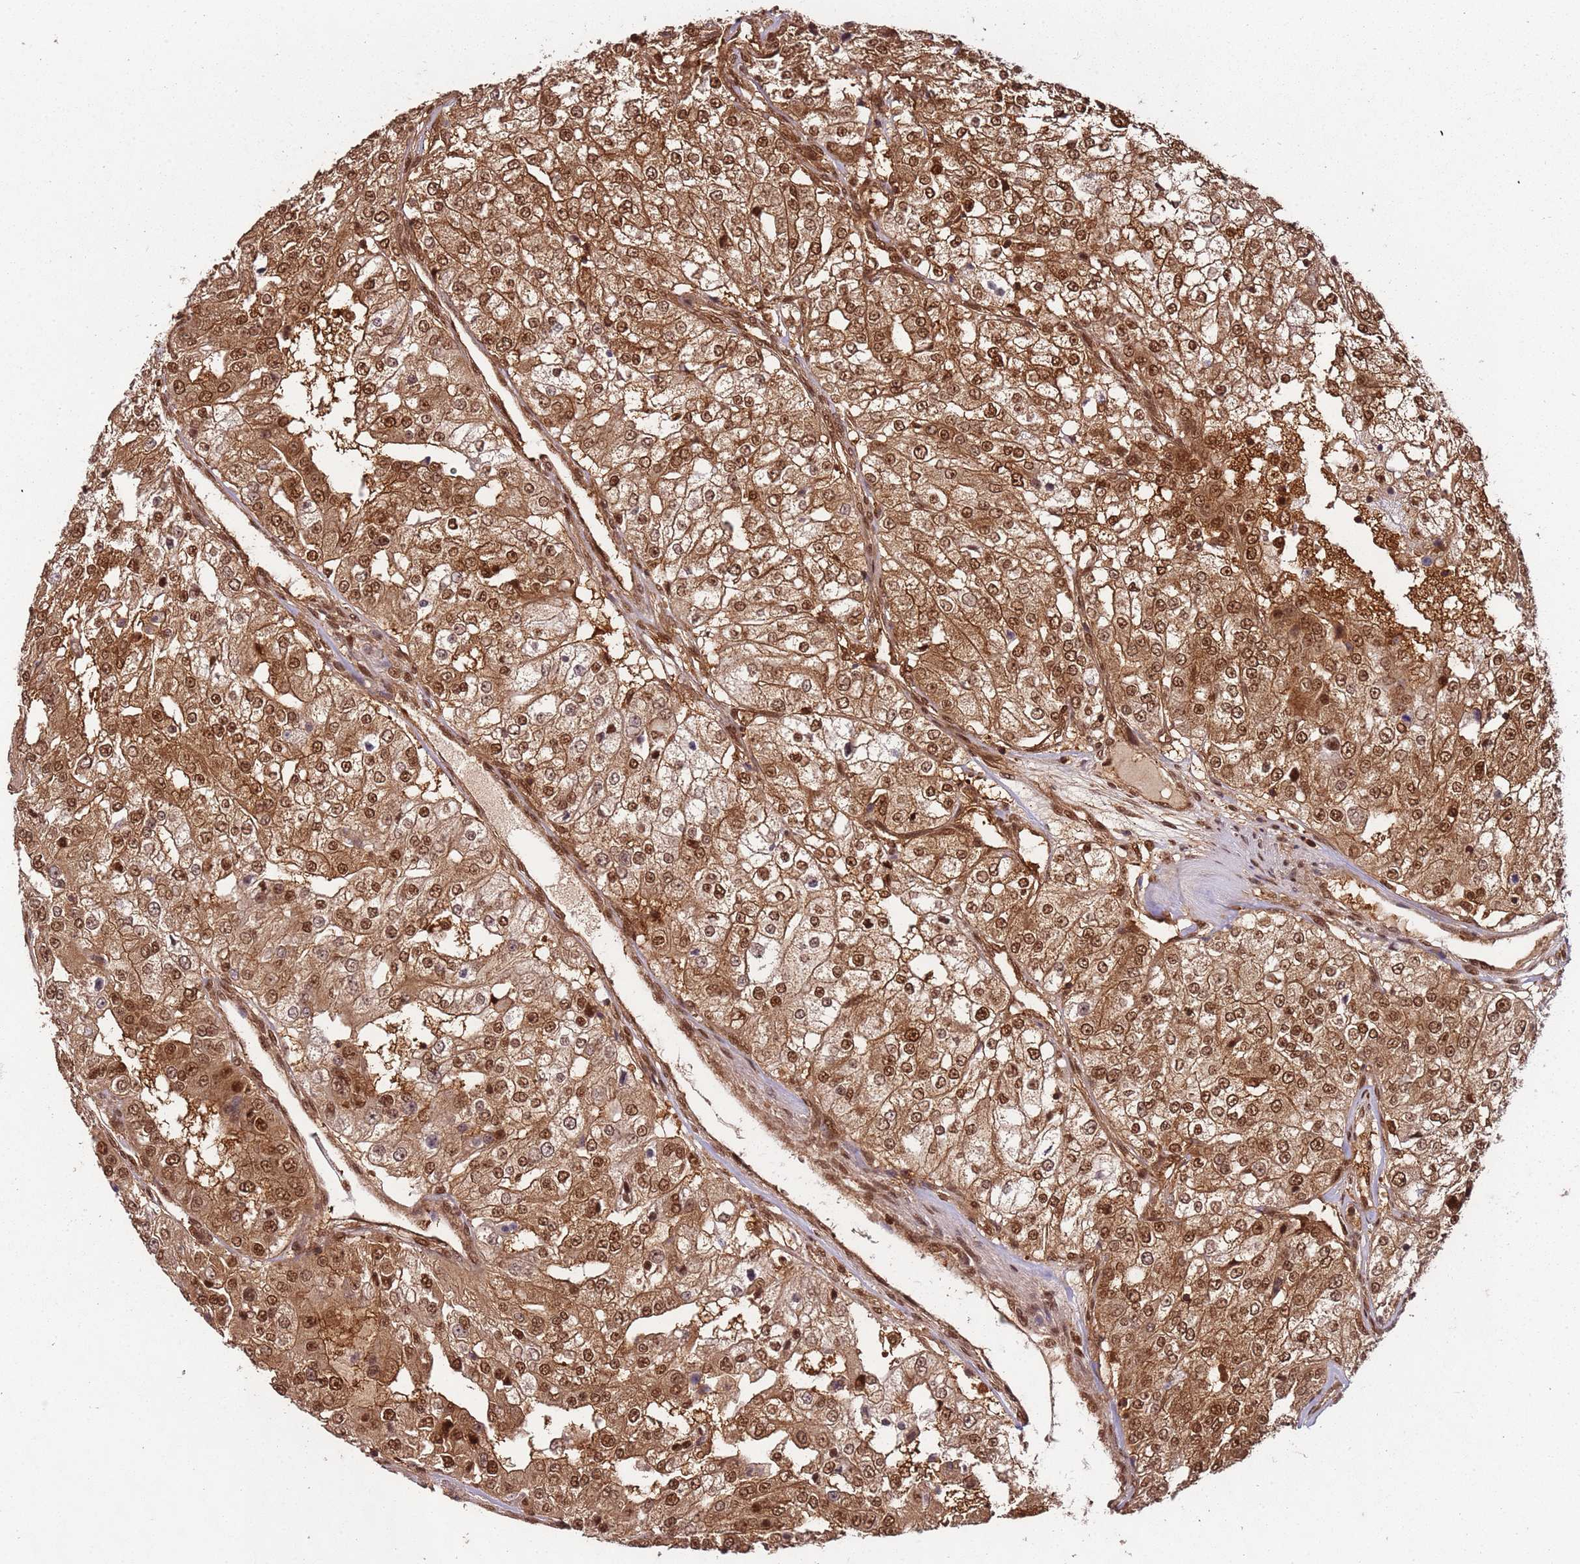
{"staining": {"intensity": "moderate", "quantity": ">75%", "location": "cytoplasmic/membranous,nuclear"}, "tissue": "renal cancer", "cell_type": "Tumor cells", "image_type": "cancer", "snomed": [{"axis": "morphology", "description": "Adenocarcinoma, NOS"}, {"axis": "topography", "description": "Kidney"}], "caption": "Adenocarcinoma (renal) stained with DAB immunohistochemistry reveals medium levels of moderate cytoplasmic/membranous and nuclear positivity in approximately >75% of tumor cells.", "gene": "PGLS", "patient": {"sex": "female", "age": 63}}